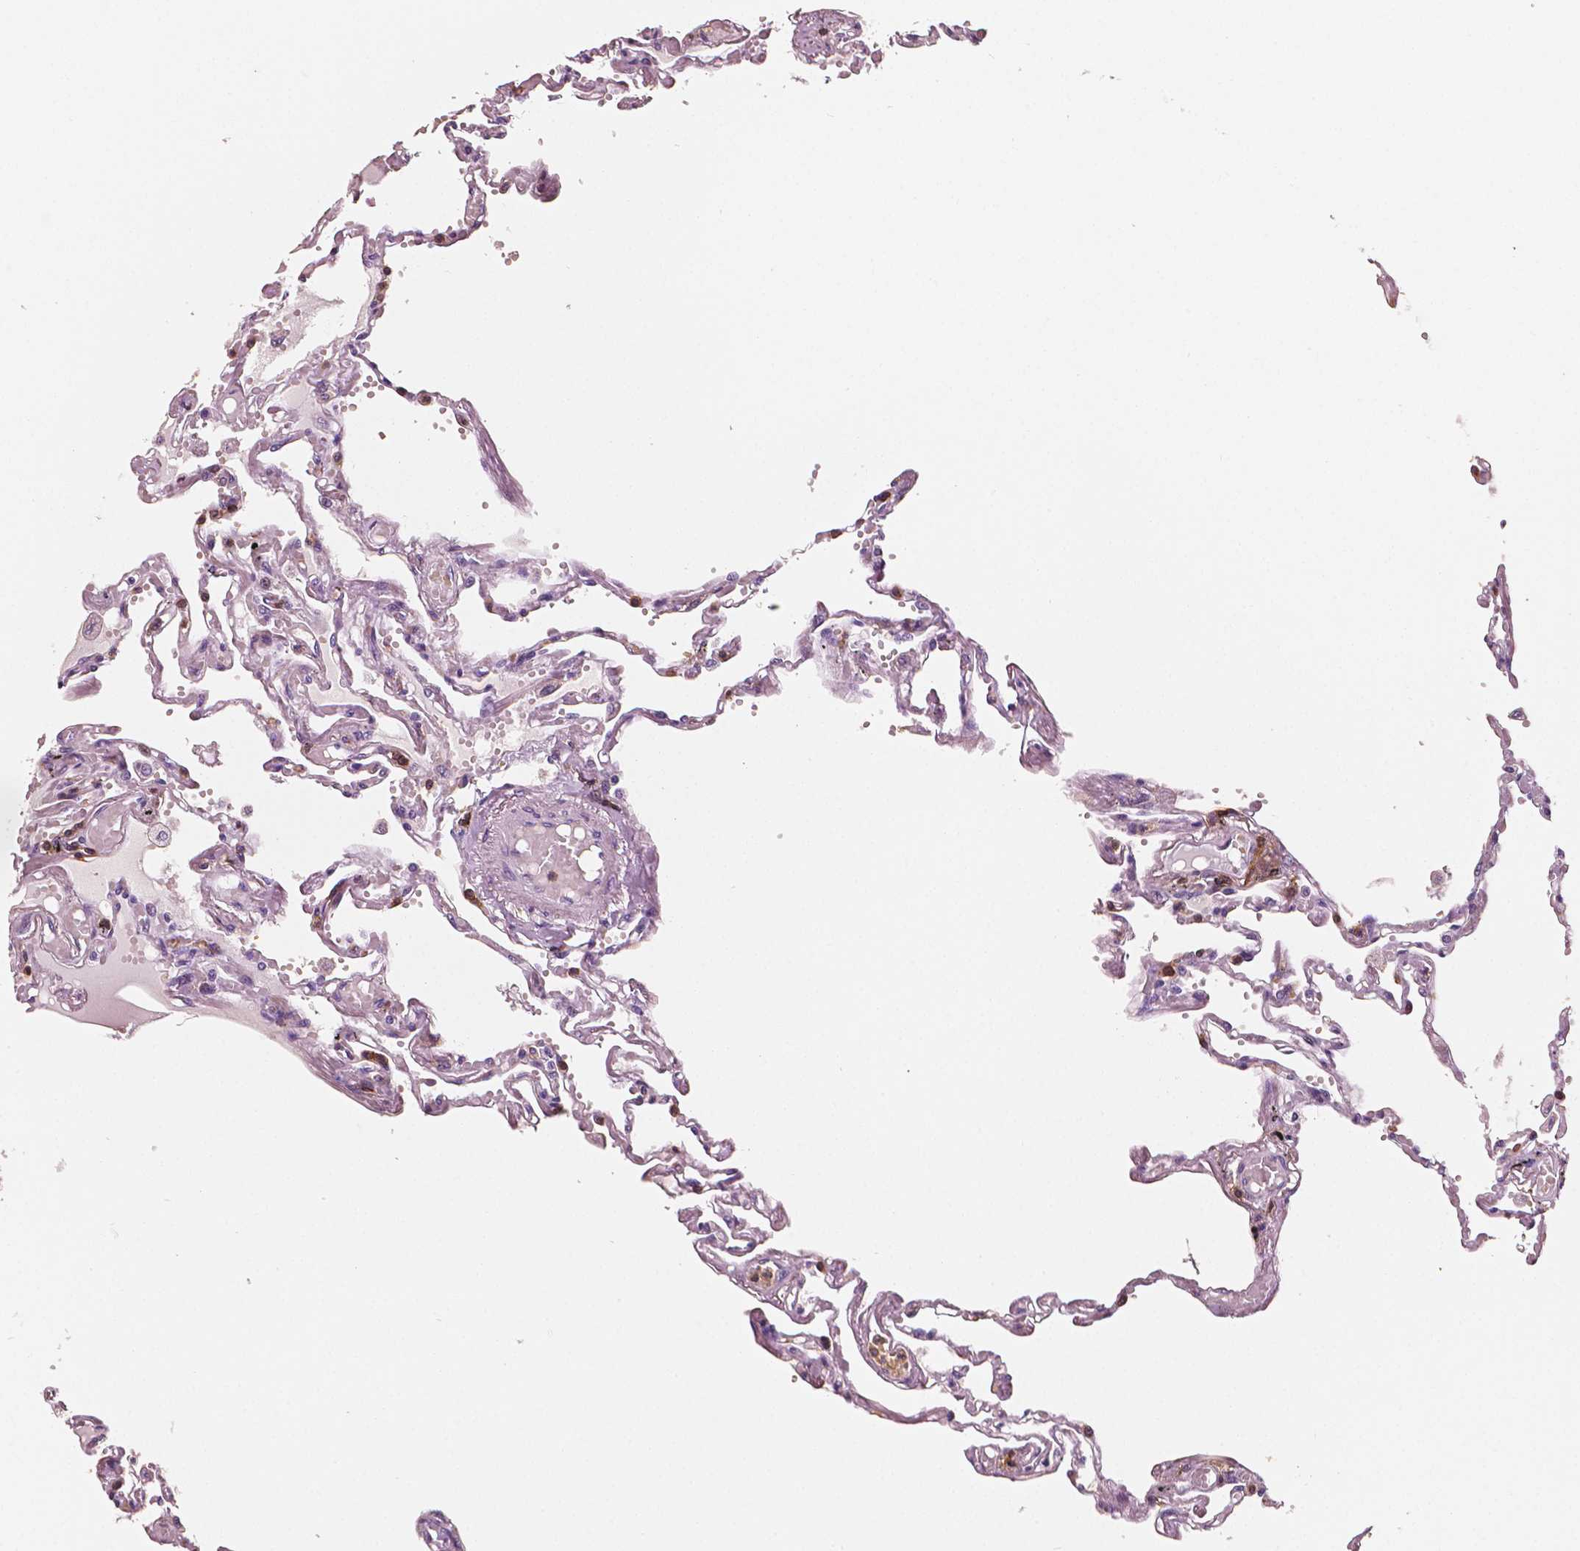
{"staining": {"intensity": "negative", "quantity": "none", "location": "none"}, "tissue": "lung", "cell_type": "Alveolar cells", "image_type": "normal", "snomed": [{"axis": "morphology", "description": "Normal tissue, NOS"}, {"axis": "morphology", "description": "Adenocarcinoma, NOS"}, {"axis": "topography", "description": "Cartilage tissue"}, {"axis": "topography", "description": "Lung"}], "caption": "DAB immunohistochemical staining of unremarkable lung demonstrates no significant staining in alveolar cells.", "gene": "PTPRC", "patient": {"sex": "female", "age": 67}}